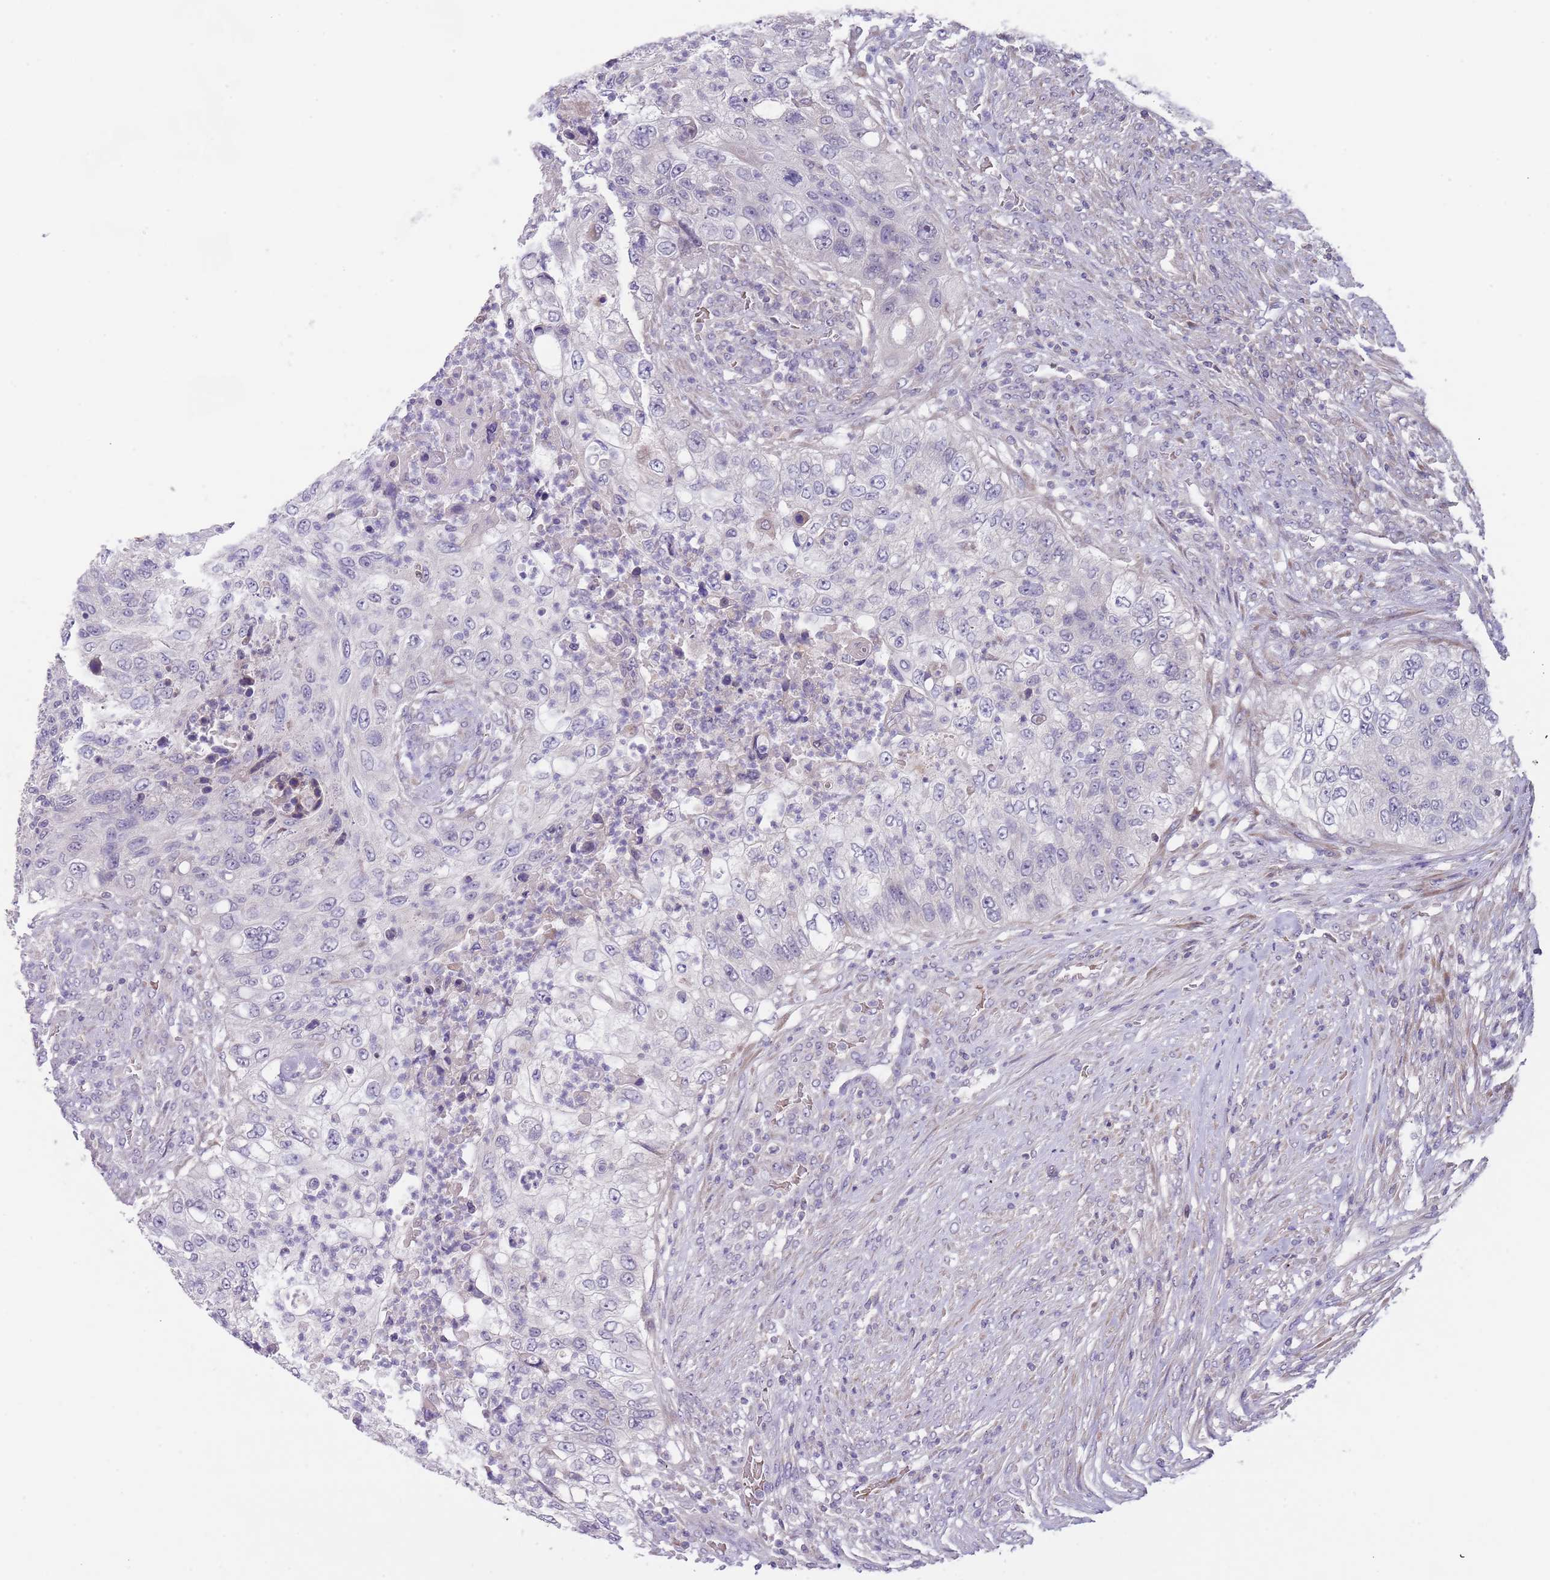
{"staining": {"intensity": "negative", "quantity": "none", "location": "none"}, "tissue": "urothelial cancer", "cell_type": "Tumor cells", "image_type": "cancer", "snomed": [{"axis": "morphology", "description": "Urothelial carcinoma, High grade"}, {"axis": "topography", "description": "Urinary bladder"}], "caption": "Protein analysis of urothelial cancer displays no significant staining in tumor cells.", "gene": "PRAC1", "patient": {"sex": "female", "age": 60}}